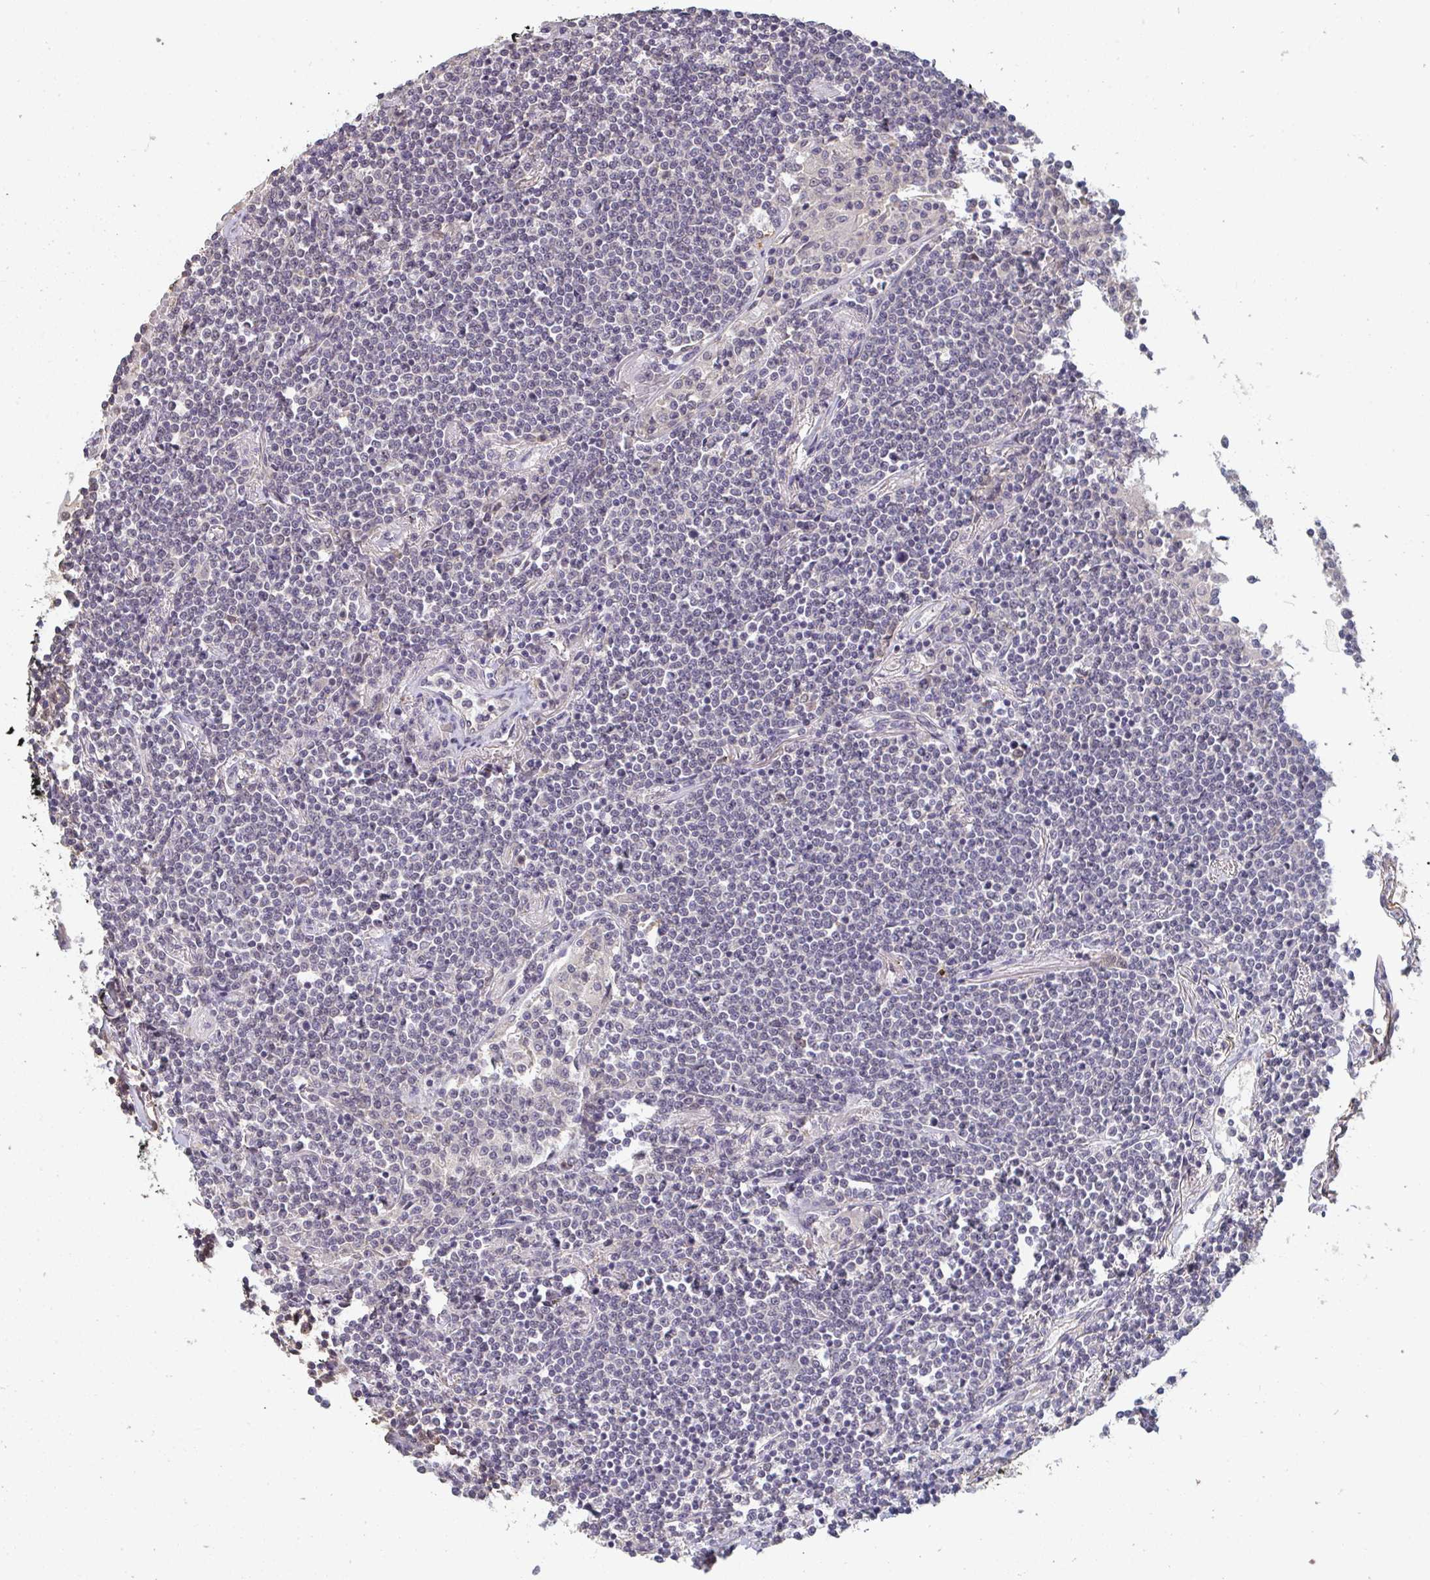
{"staining": {"intensity": "negative", "quantity": "none", "location": "none"}, "tissue": "lymphoma", "cell_type": "Tumor cells", "image_type": "cancer", "snomed": [{"axis": "morphology", "description": "Malignant lymphoma, non-Hodgkin's type, Low grade"}, {"axis": "topography", "description": "Lung"}], "caption": "Immunohistochemistry of human low-grade malignant lymphoma, non-Hodgkin's type displays no positivity in tumor cells.", "gene": "LIX1", "patient": {"sex": "female", "age": 71}}